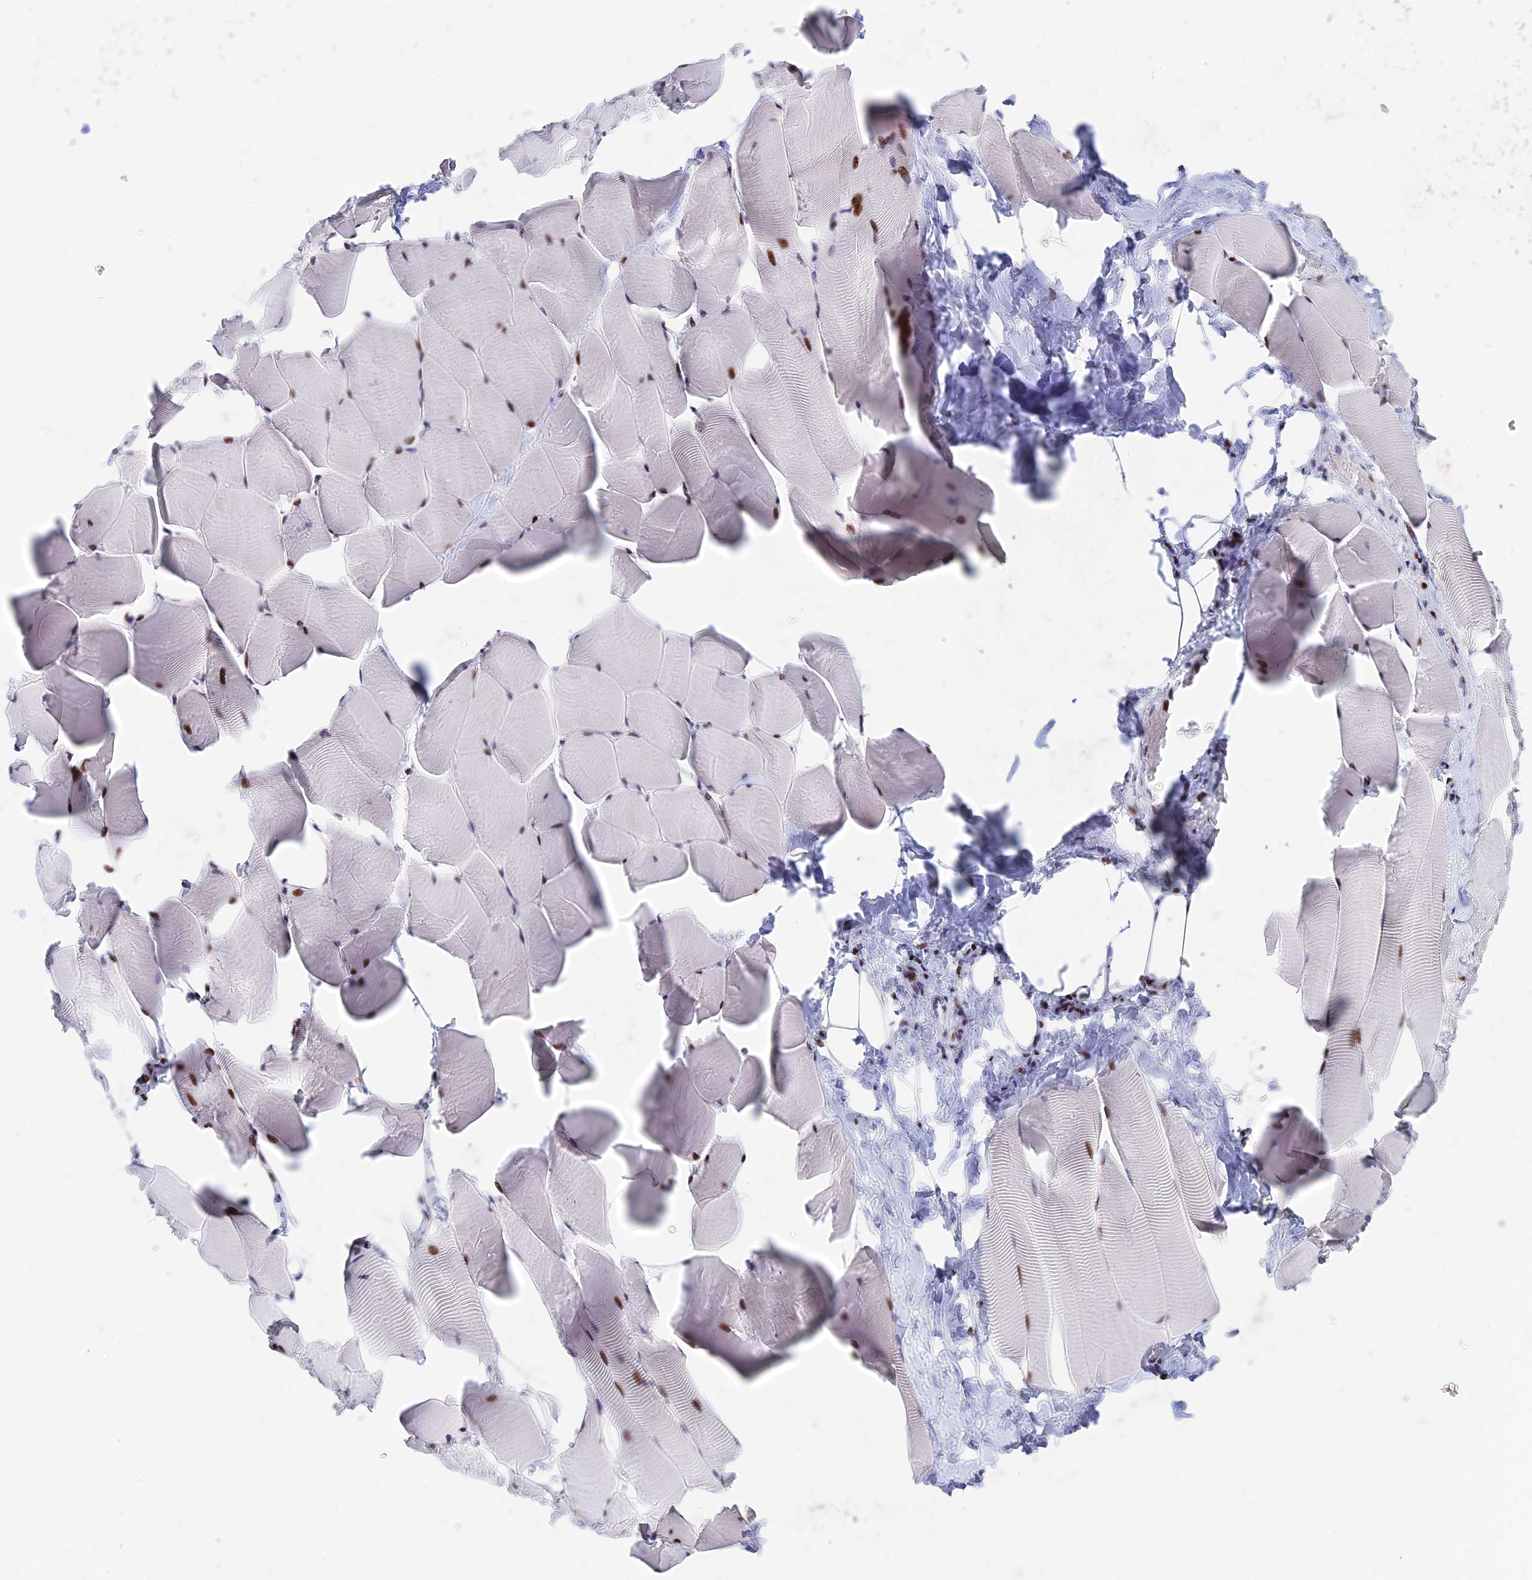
{"staining": {"intensity": "moderate", "quantity": "25%-75%", "location": "nuclear"}, "tissue": "skeletal muscle", "cell_type": "Myocytes", "image_type": "normal", "snomed": [{"axis": "morphology", "description": "Normal tissue, NOS"}, {"axis": "topography", "description": "Skeletal muscle"}], "caption": "Immunohistochemistry (IHC) (DAB) staining of unremarkable human skeletal muscle shows moderate nuclear protein expression in about 25%-75% of myocytes.", "gene": "PRPS1", "patient": {"sex": "male", "age": 25}}